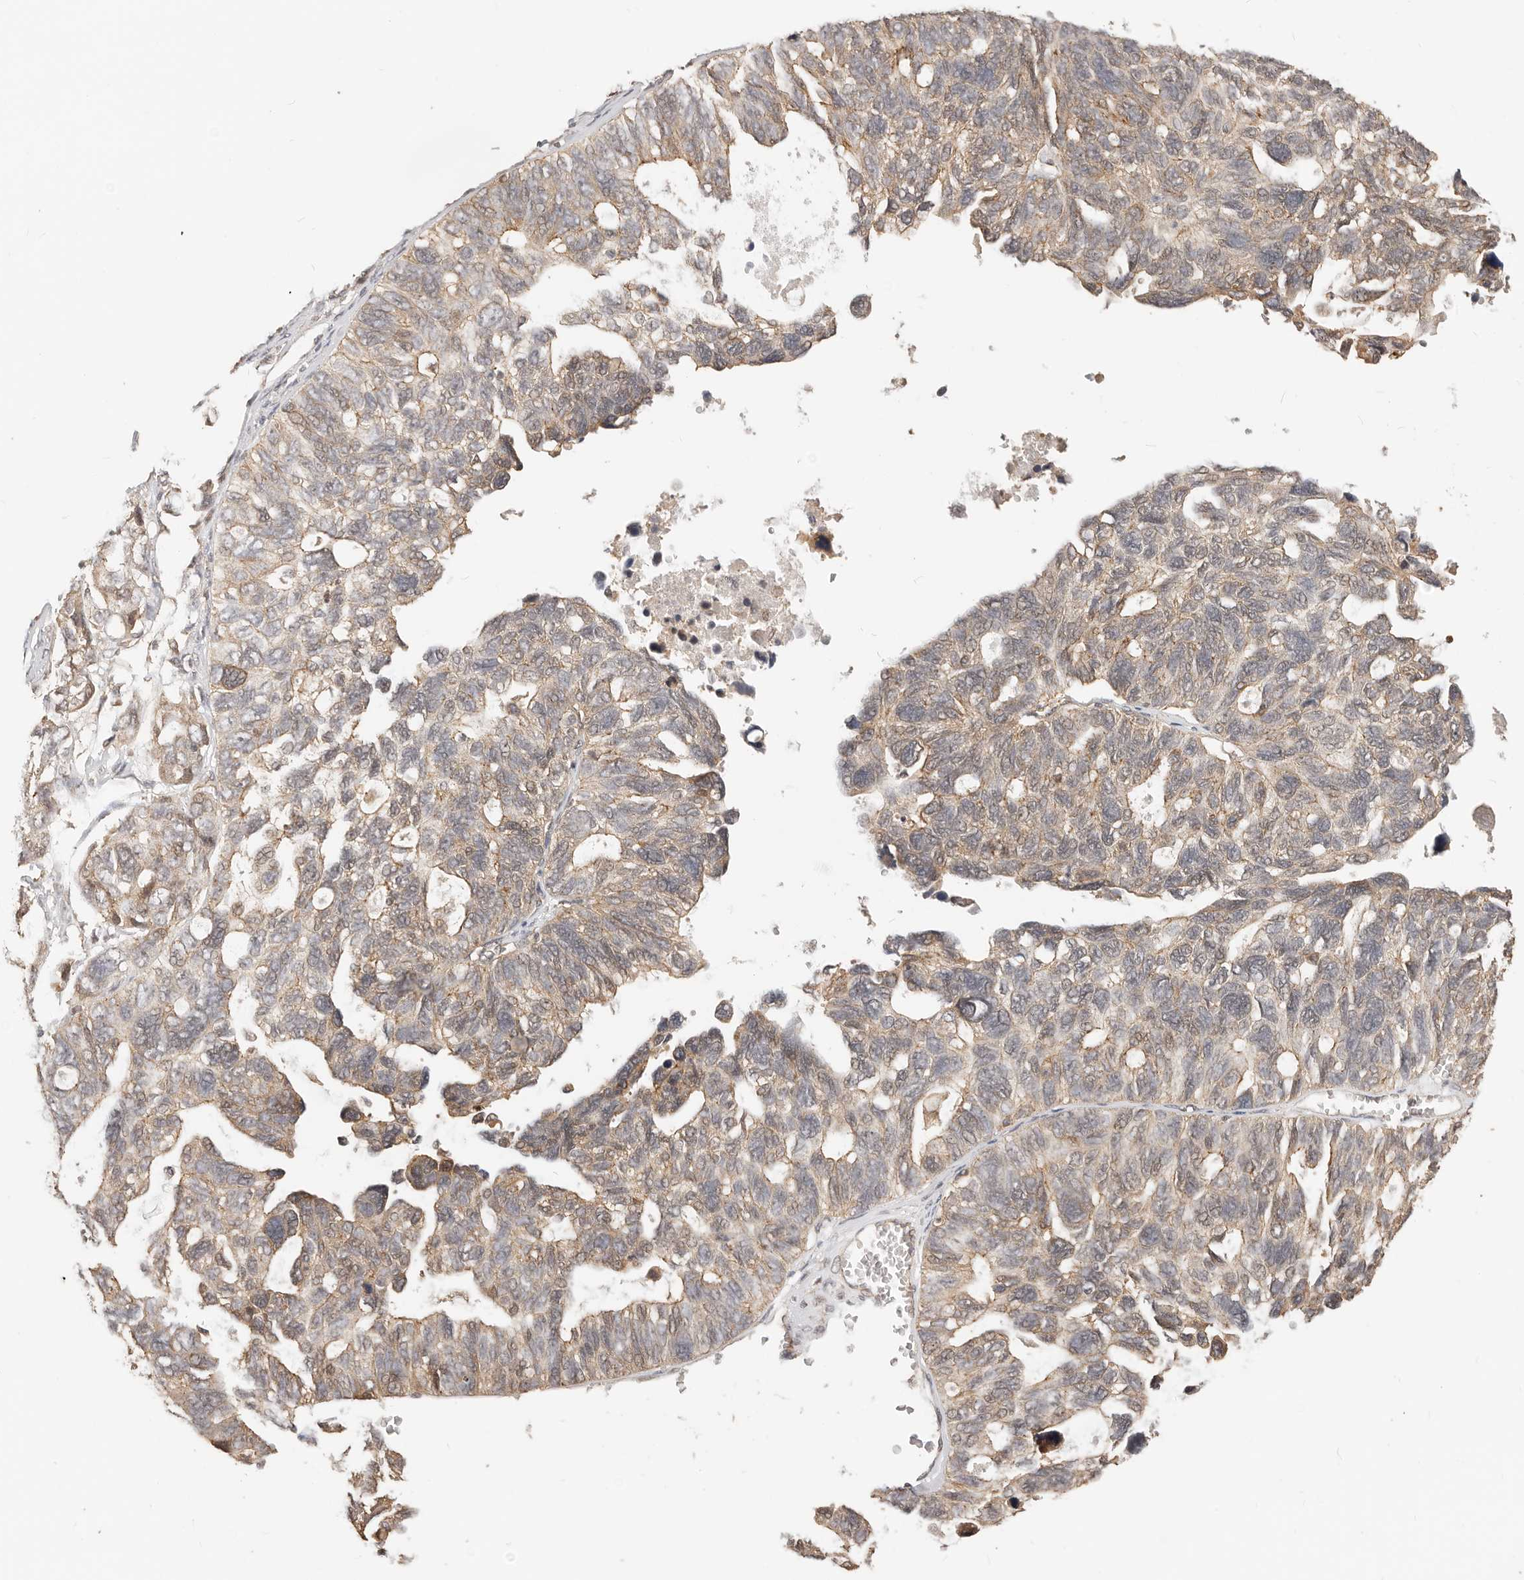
{"staining": {"intensity": "weak", "quantity": ">75%", "location": "cytoplasmic/membranous"}, "tissue": "ovarian cancer", "cell_type": "Tumor cells", "image_type": "cancer", "snomed": [{"axis": "morphology", "description": "Cystadenocarcinoma, serous, NOS"}, {"axis": "topography", "description": "Ovary"}], "caption": "The image exhibits staining of ovarian cancer (serous cystadenocarcinoma), revealing weak cytoplasmic/membranous protein expression (brown color) within tumor cells.", "gene": "AFDN", "patient": {"sex": "female", "age": 79}}